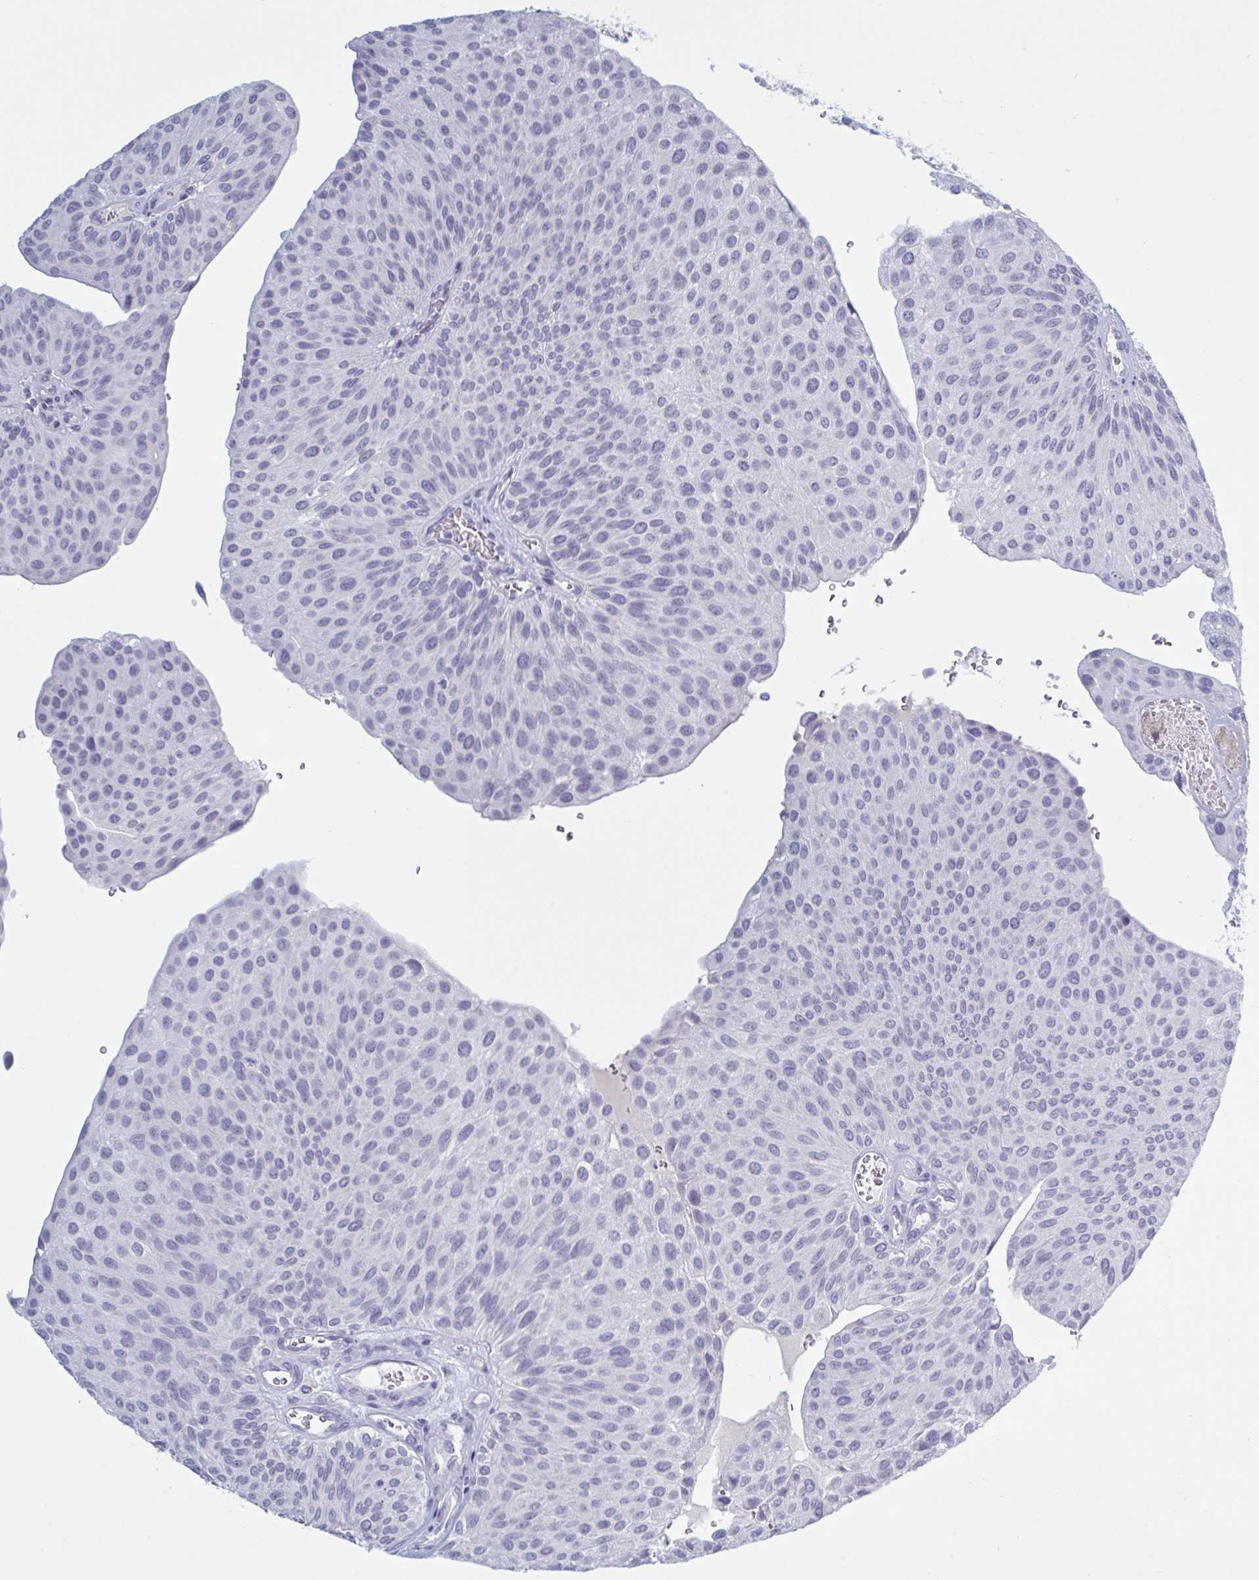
{"staining": {"intensity": "negative", "quantity": "none", "location": "none"}, "tissue": "urothelial cancer", "cell_type": "Tumor cells", "image_type": "cancer", "snomed": [{"axis": "morphology", "description": "Urothelial carcinoma, NOS"}, {"axis": "topography", "description": "Urinary bladder"}], "caption": "This is a histopathology image of IHC staining of urothelial cancer, which shows no staining in tumor cells.", "gene": "NDUFC2", "patient": {"sex": "male", "age": 67}}